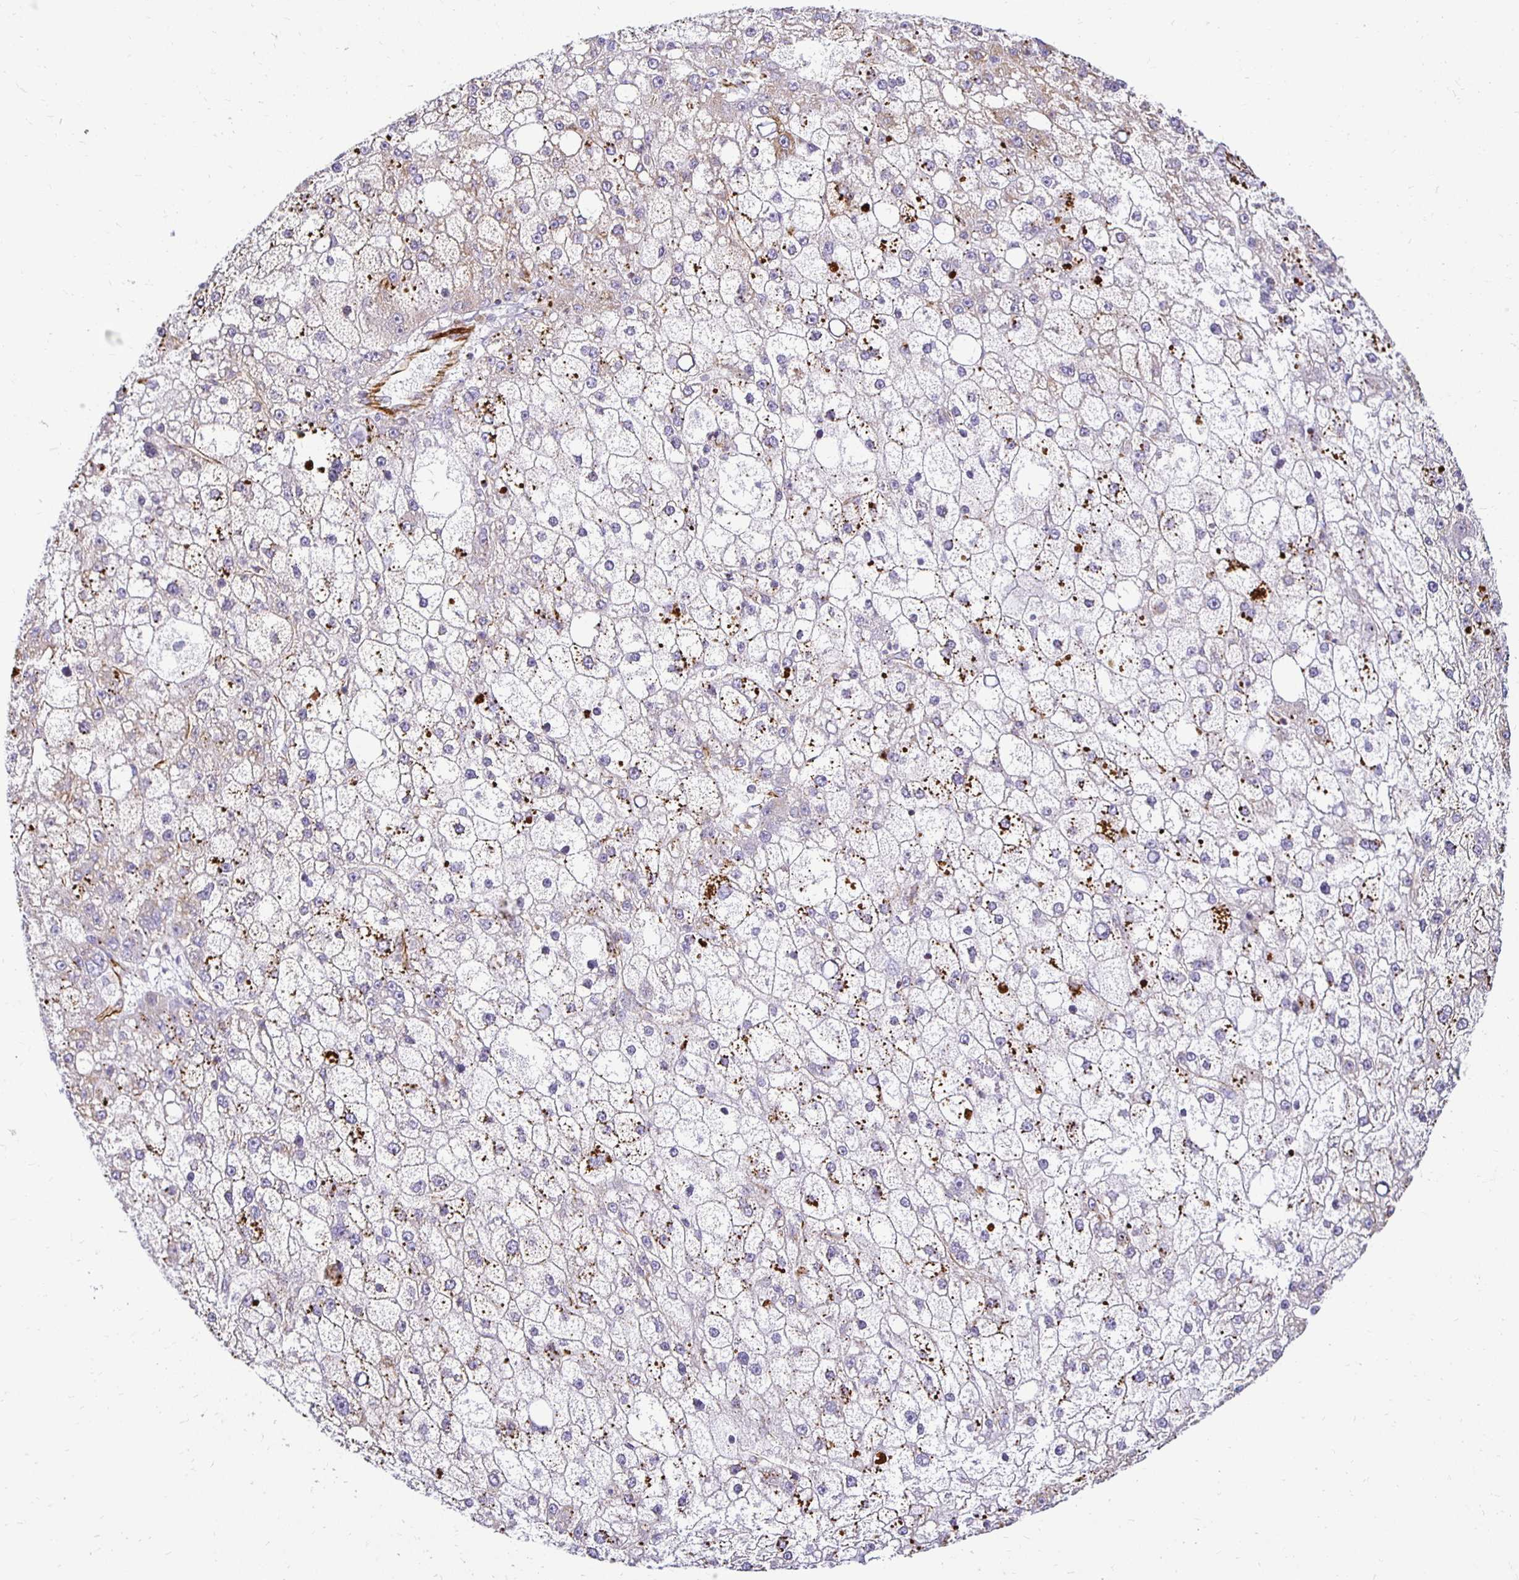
{"staining": {"intensity": "moderate", "quantity": "25%-75%", "location": "cytoplasmic/membranous"}, "tissue": "liver cancer", "cell_type": "Tumor cells", "image_type": "cancer", "snomed": [{"axis": "morphology", "description": "Carcinoma, Hepatocellular, NOS"}, {"axis": "topography", "description": "Liver"}], "caption": "Liver cancer (hepatocellular carcinoma) tissue reveals moderate cytoplasmic/membranous positivity in approximately 25%-75% of tumor cells, visualized by immunohistochemistry.", "gene": "PLAAT2", "patient": {"sex": "male", "age": 67}}